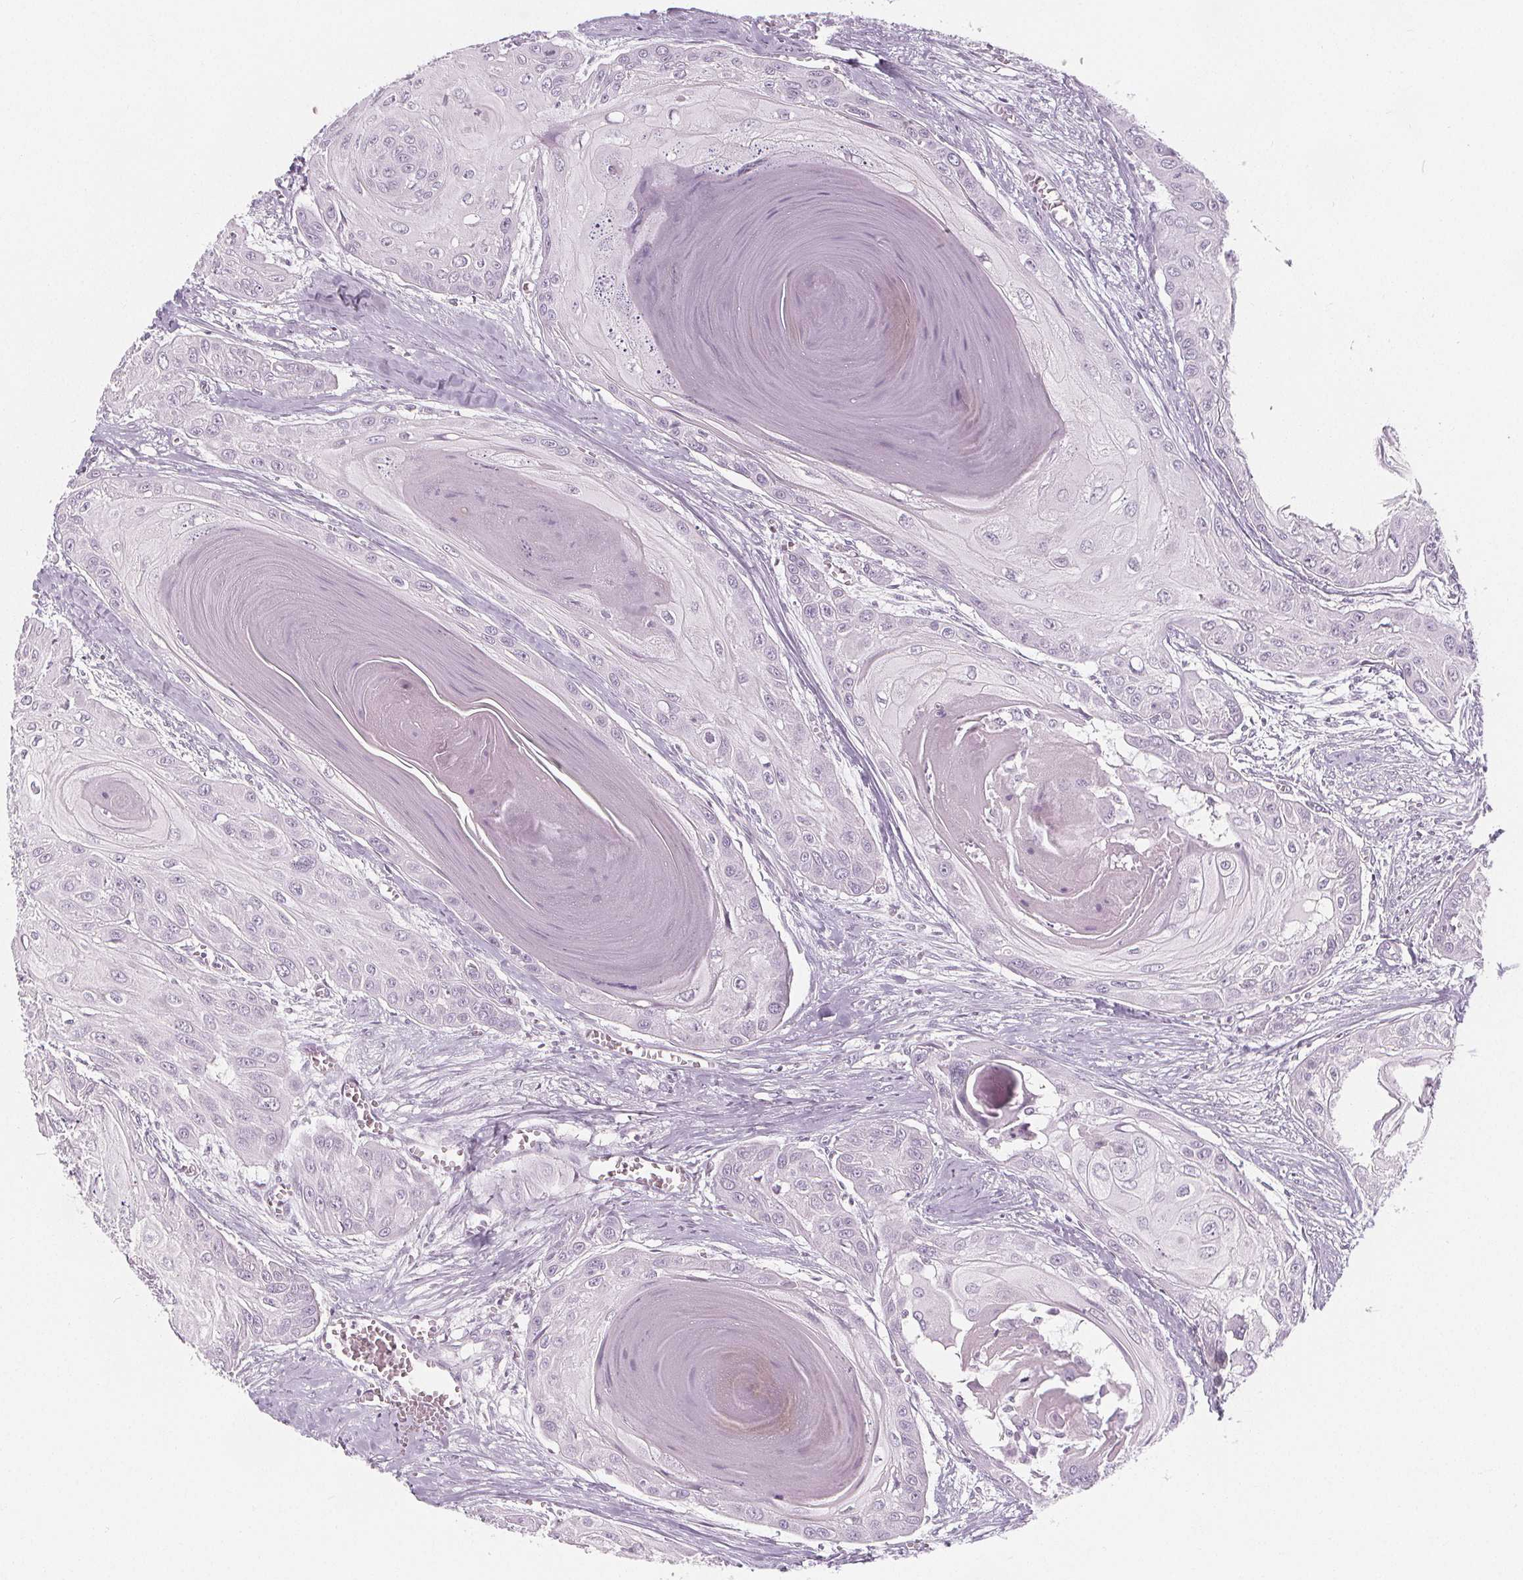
{"staining": {"intensity": "negative", "quantity": "none", "location": "none"}, "tissue": "head and neck cancer", "cell_type": "Tumor cells", "image_type": "cancer", "snomed": [{"axis": "morphology", "description": "Squamous cell carcinoma, NOS"}, {"axis": "topography", "description": "Oral tissue"}, {"axis": "topography", "description": "Head-Neck"}], "caption": "Histopathology image shows no protein staining in tumor cells of head and neck squamous cell carcinoma tissue.", "gene": "DBX2", "patient": {"sex": "male", "age": 71}}